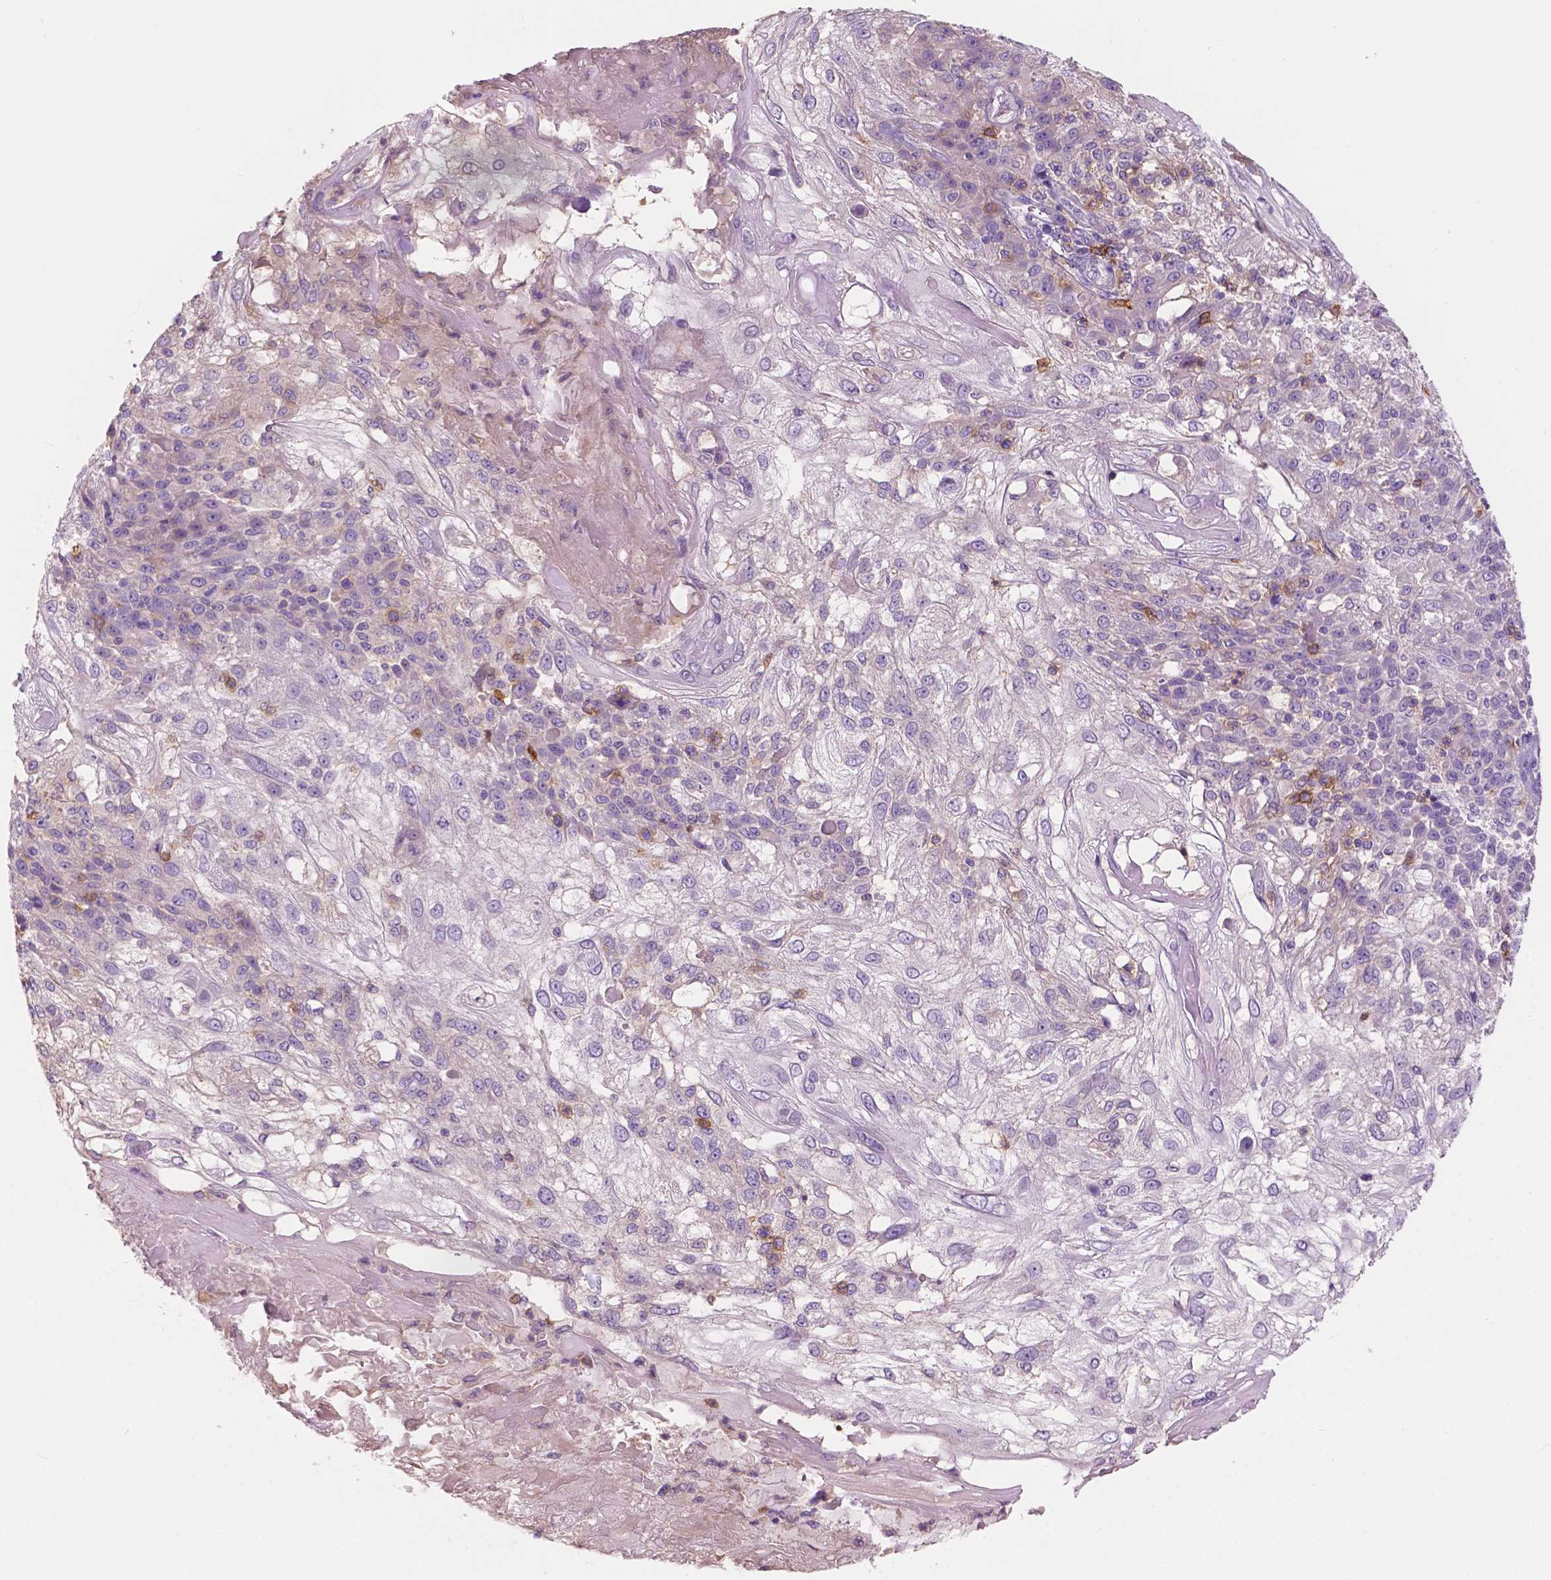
{"staining": {"intensity": "negative", "quantity": "none", "location": "none"}, "tissue": "skin cancer", "cell_type": "Tumor cells", "image_type": "cancer", "snomed": [{"axis": "morphology", "description": "Normal tissue, NOS"}, {"axis": "morphology", "description": "Squamous cell carcinoma, NOS"}, {"axis": "topography", "description": "Skin"}], "caption": "IHC of squamous cell carcinoma (skin) displays no staining in tumor cells. (DAB (3,3'-diaminobenzidine) IHC, high magnification).", "gene": "SEMA4A", "patient": {"sex": "female", "age": 83}}